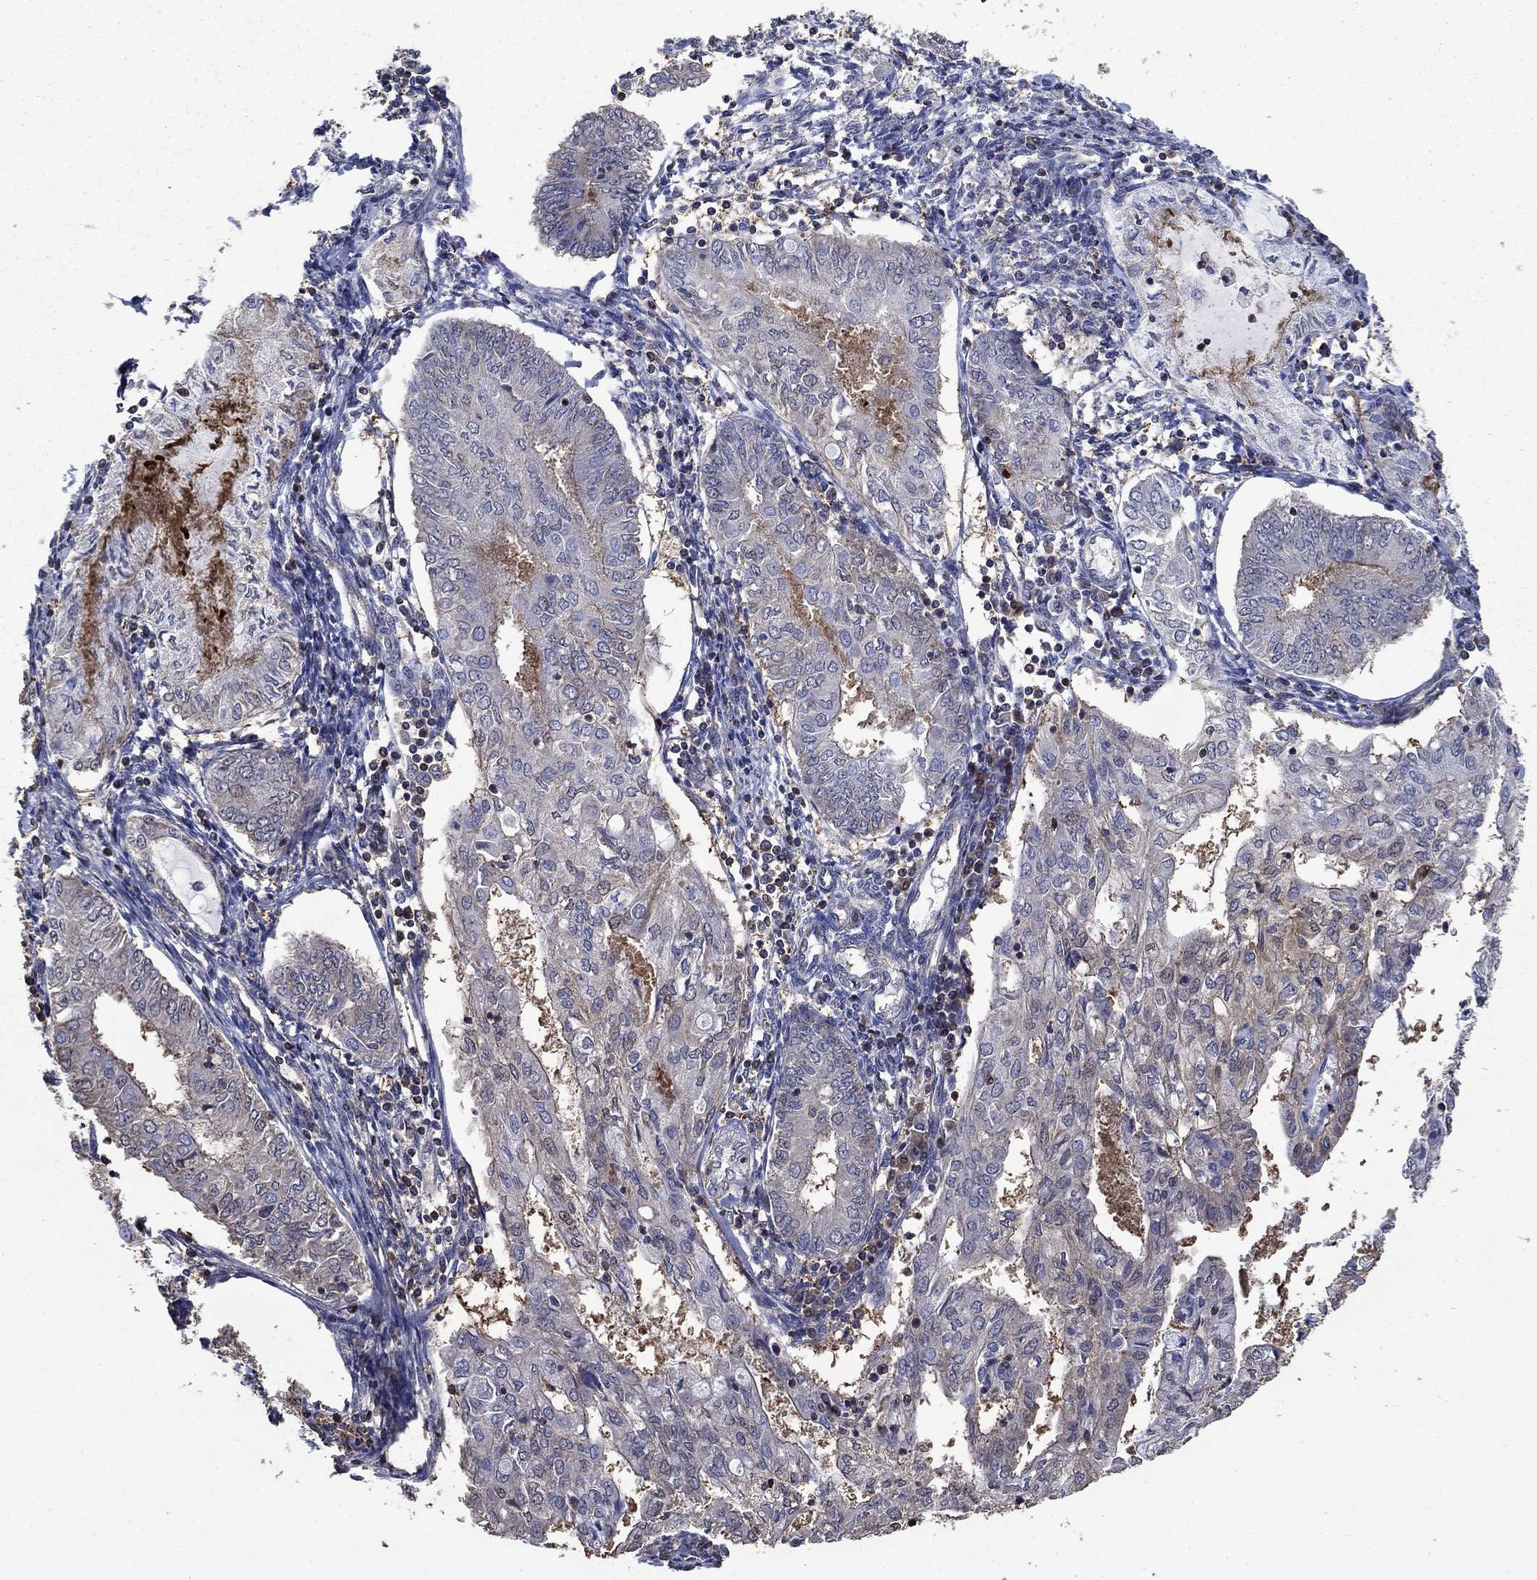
{"staining": {"intensity": "negative", "quantity": "none", "location": "none"}, "tissue": "endometrial cancer", "cell_type": "Tumor cells", "image_type": "cancer", "snomed": [{"axis": "morphology", "description": "Adenocarcinoma, NOS"}, {"axis": "topography", "description": "Endometrium"}], "caption": "The micrograph reveals no staining of tumor cells in endometrial cancer (adenocarcinoma).", "gene": "DVL1", "patient": {"sex": "female", "age": 68}}